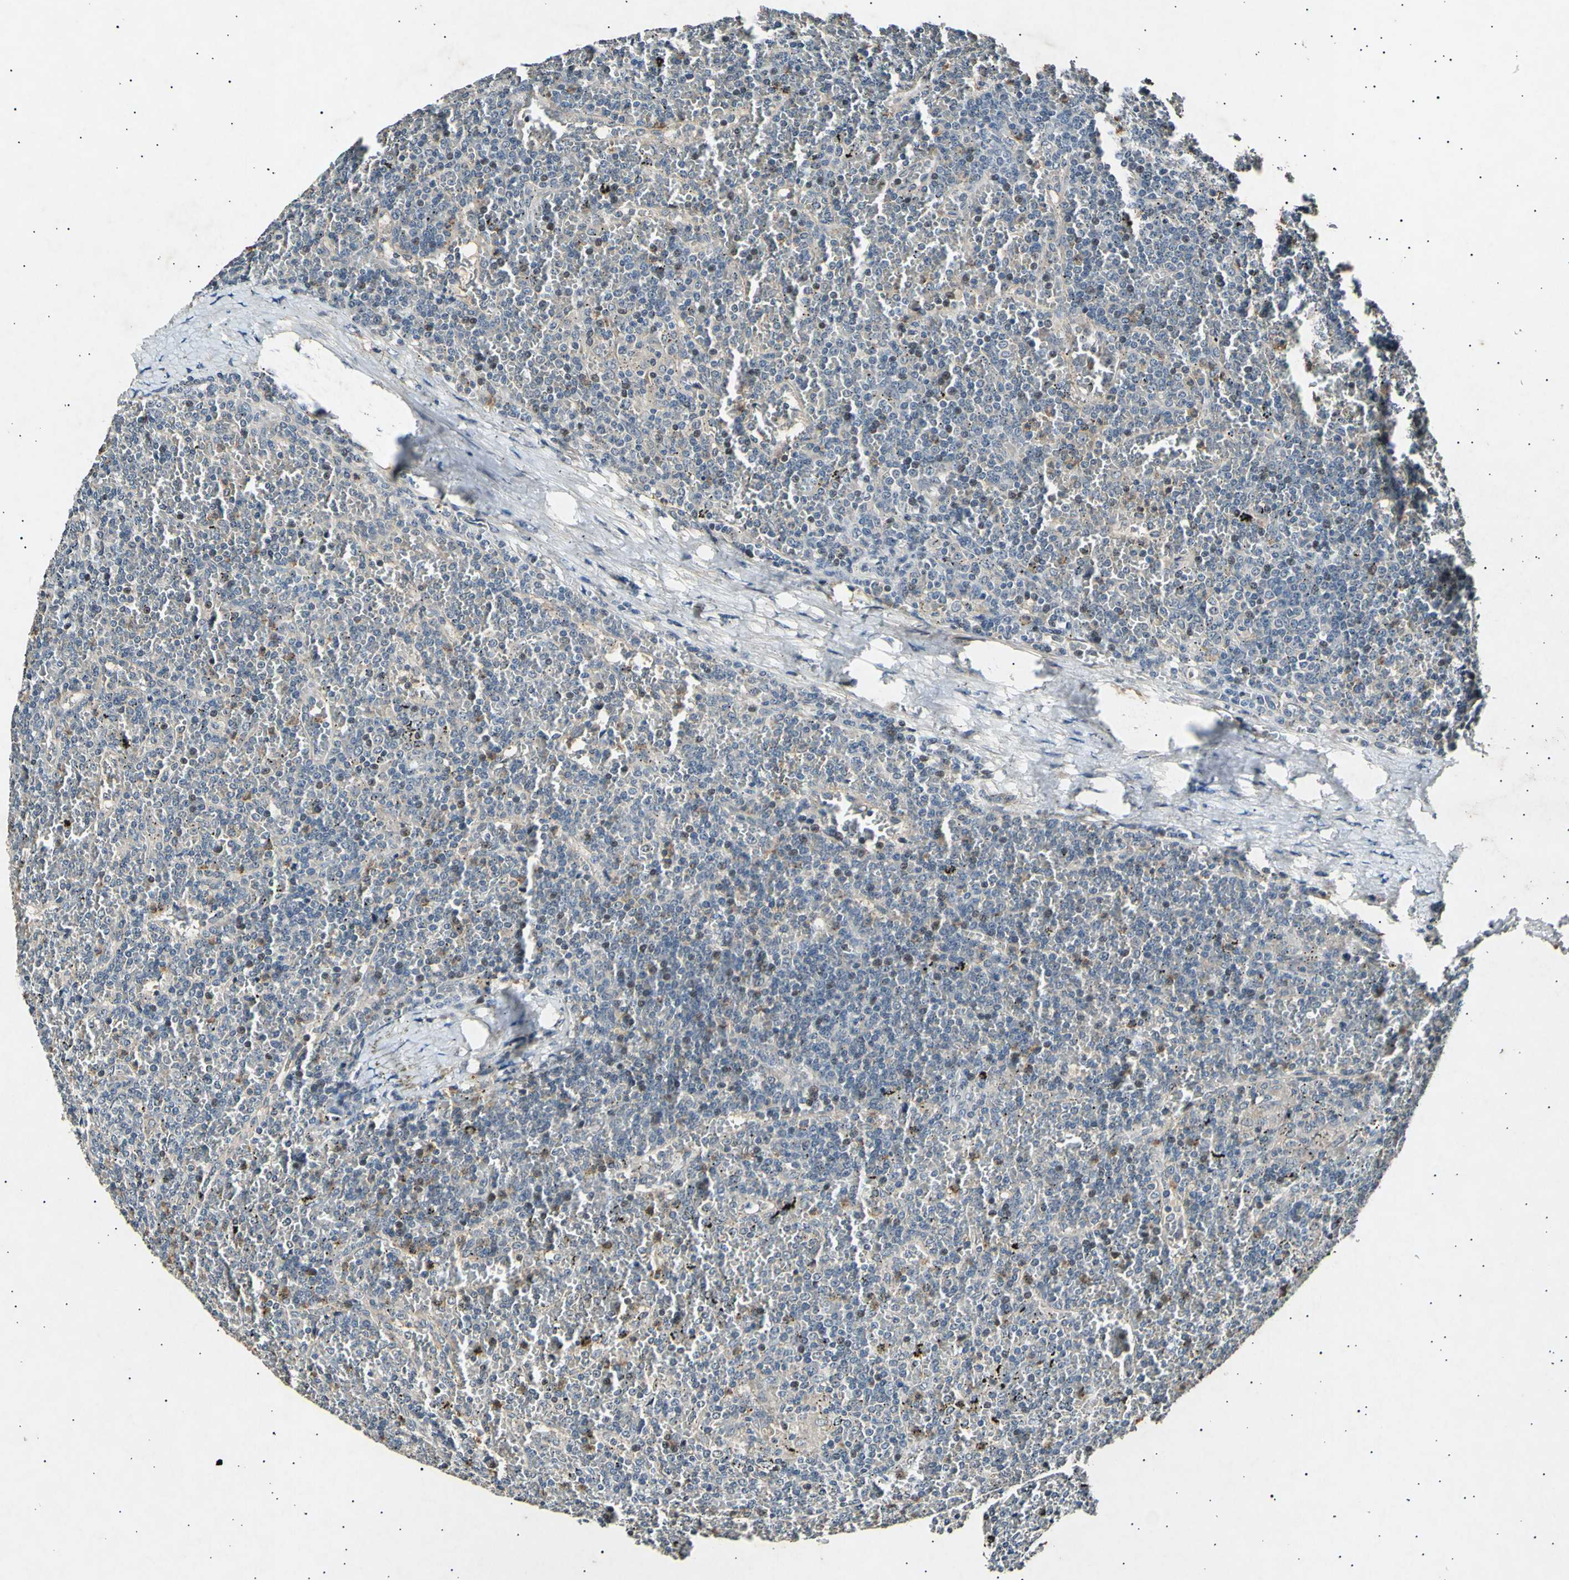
{"staining": {"intensity": "weak", "quantity": "<25%", "location": "cytoplasmic/membranous"}, "tissue": "lymphoma", "cell_type": "Tumor cells", "image_type": "cancer", "snomed": [{"axis": "morphology", "description": "Malignant lymphoma, non-Hodgkin's type, Low grade"}, {"axis": "topography", "description": "Spleen"}], "caption": "Low-grade malignant lymphoma, non-Hodgkin's type stained for a protein using immunohistochemistry (IHC) reveals no expression tumor cells.", "gene": "ADCY3", "patient": {"sex": "female", "age": 19}}